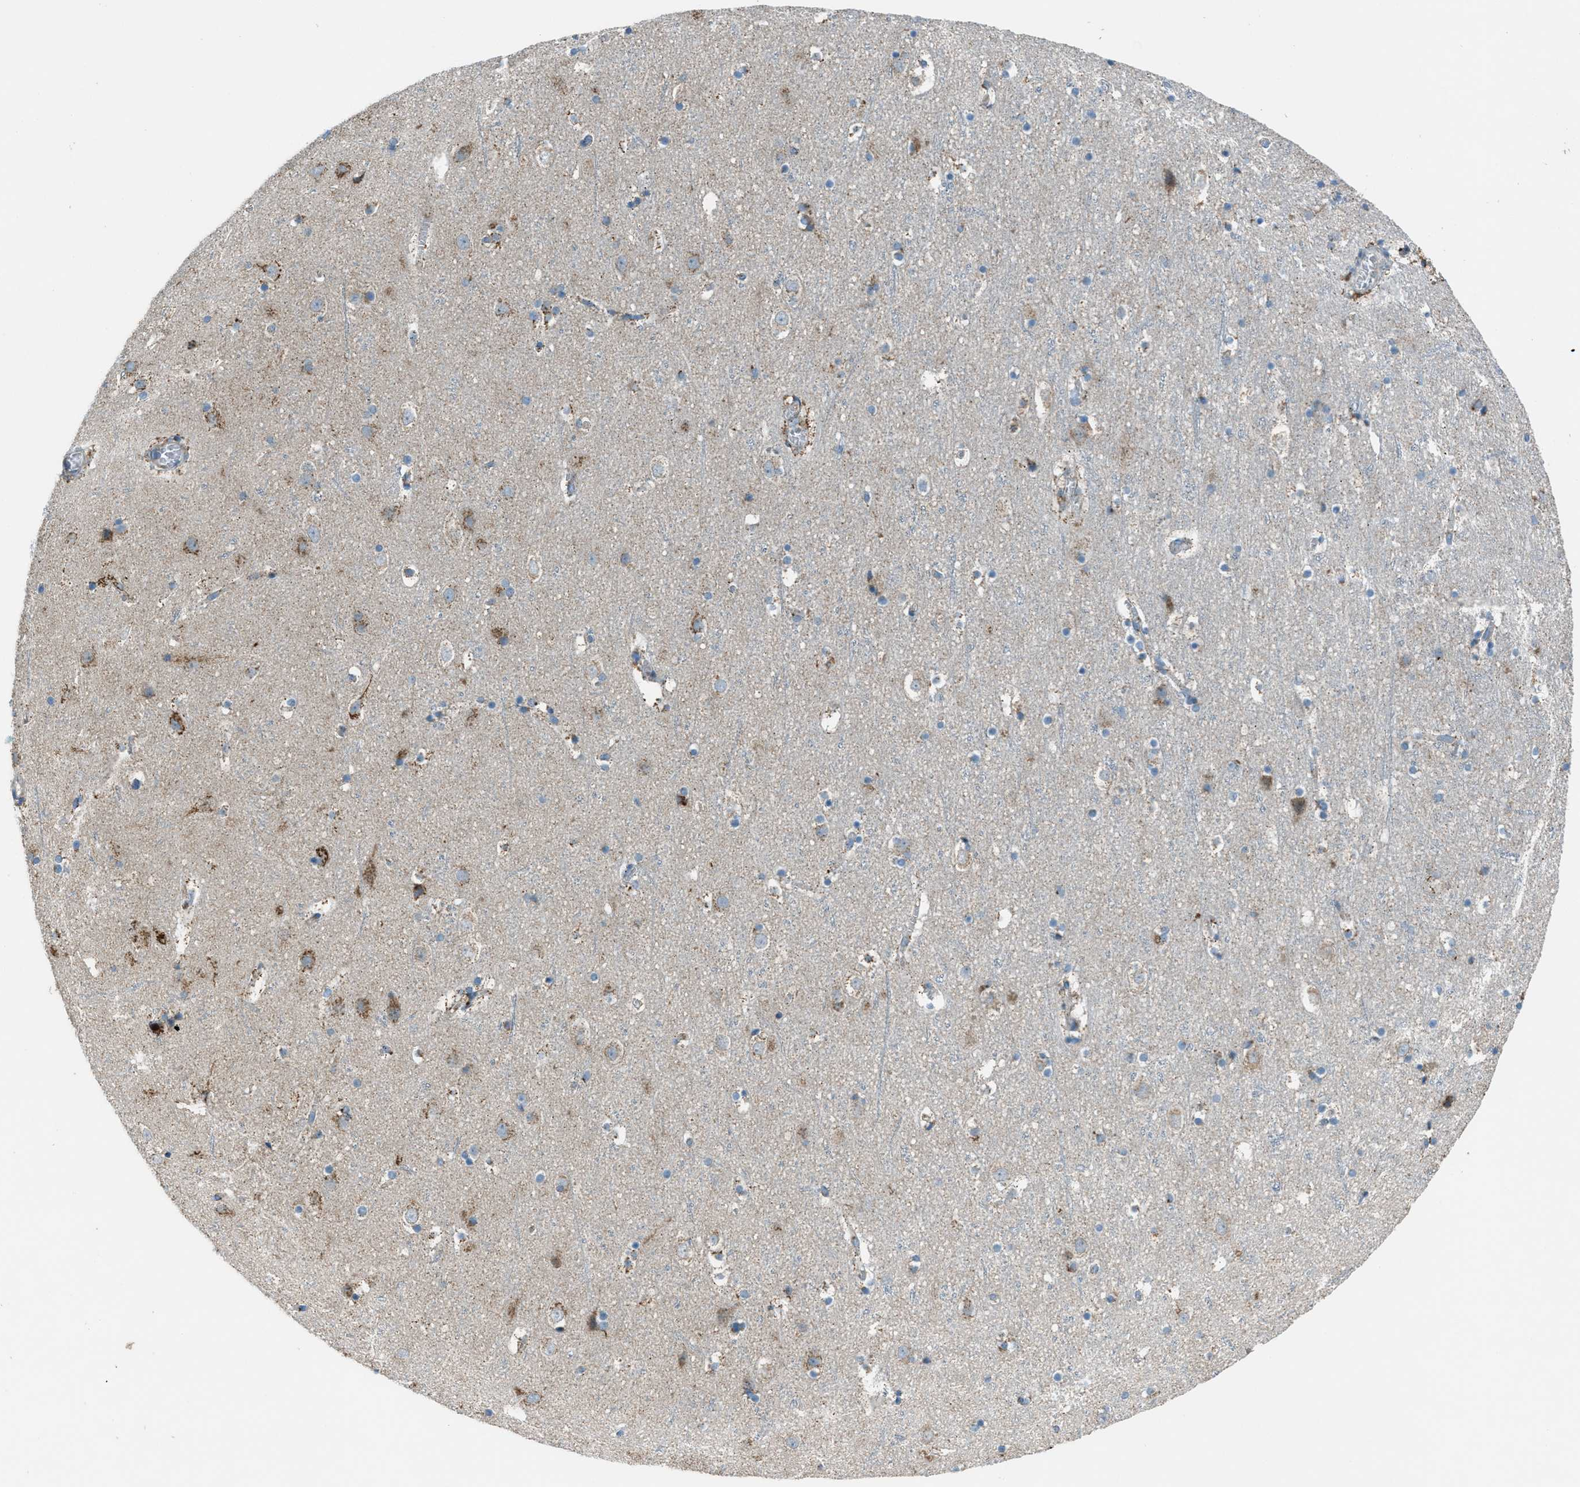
{"staining": {"intensity": "weak", "quantity": "25%-75%", "location": "cytoplasmic/membranous"}, "tissue": "cerebral cortex", "cell_type": "Endothelial cells", "image_type": "normal", "snomed": [{"axis": "morphology", "description": "Normal tissue, NOS"}, {"axis": "topography", "description": "Cerebral cortex"}], "caption": "Immunohistochemical staining of normal cerebral cortex demonstrates low levels of weak cytoplasmic/membranous staining in approximately 25%-75% of endothelial cells.", "gene": "BCKDK", "patient": {"sex": "male", "age": 45}}